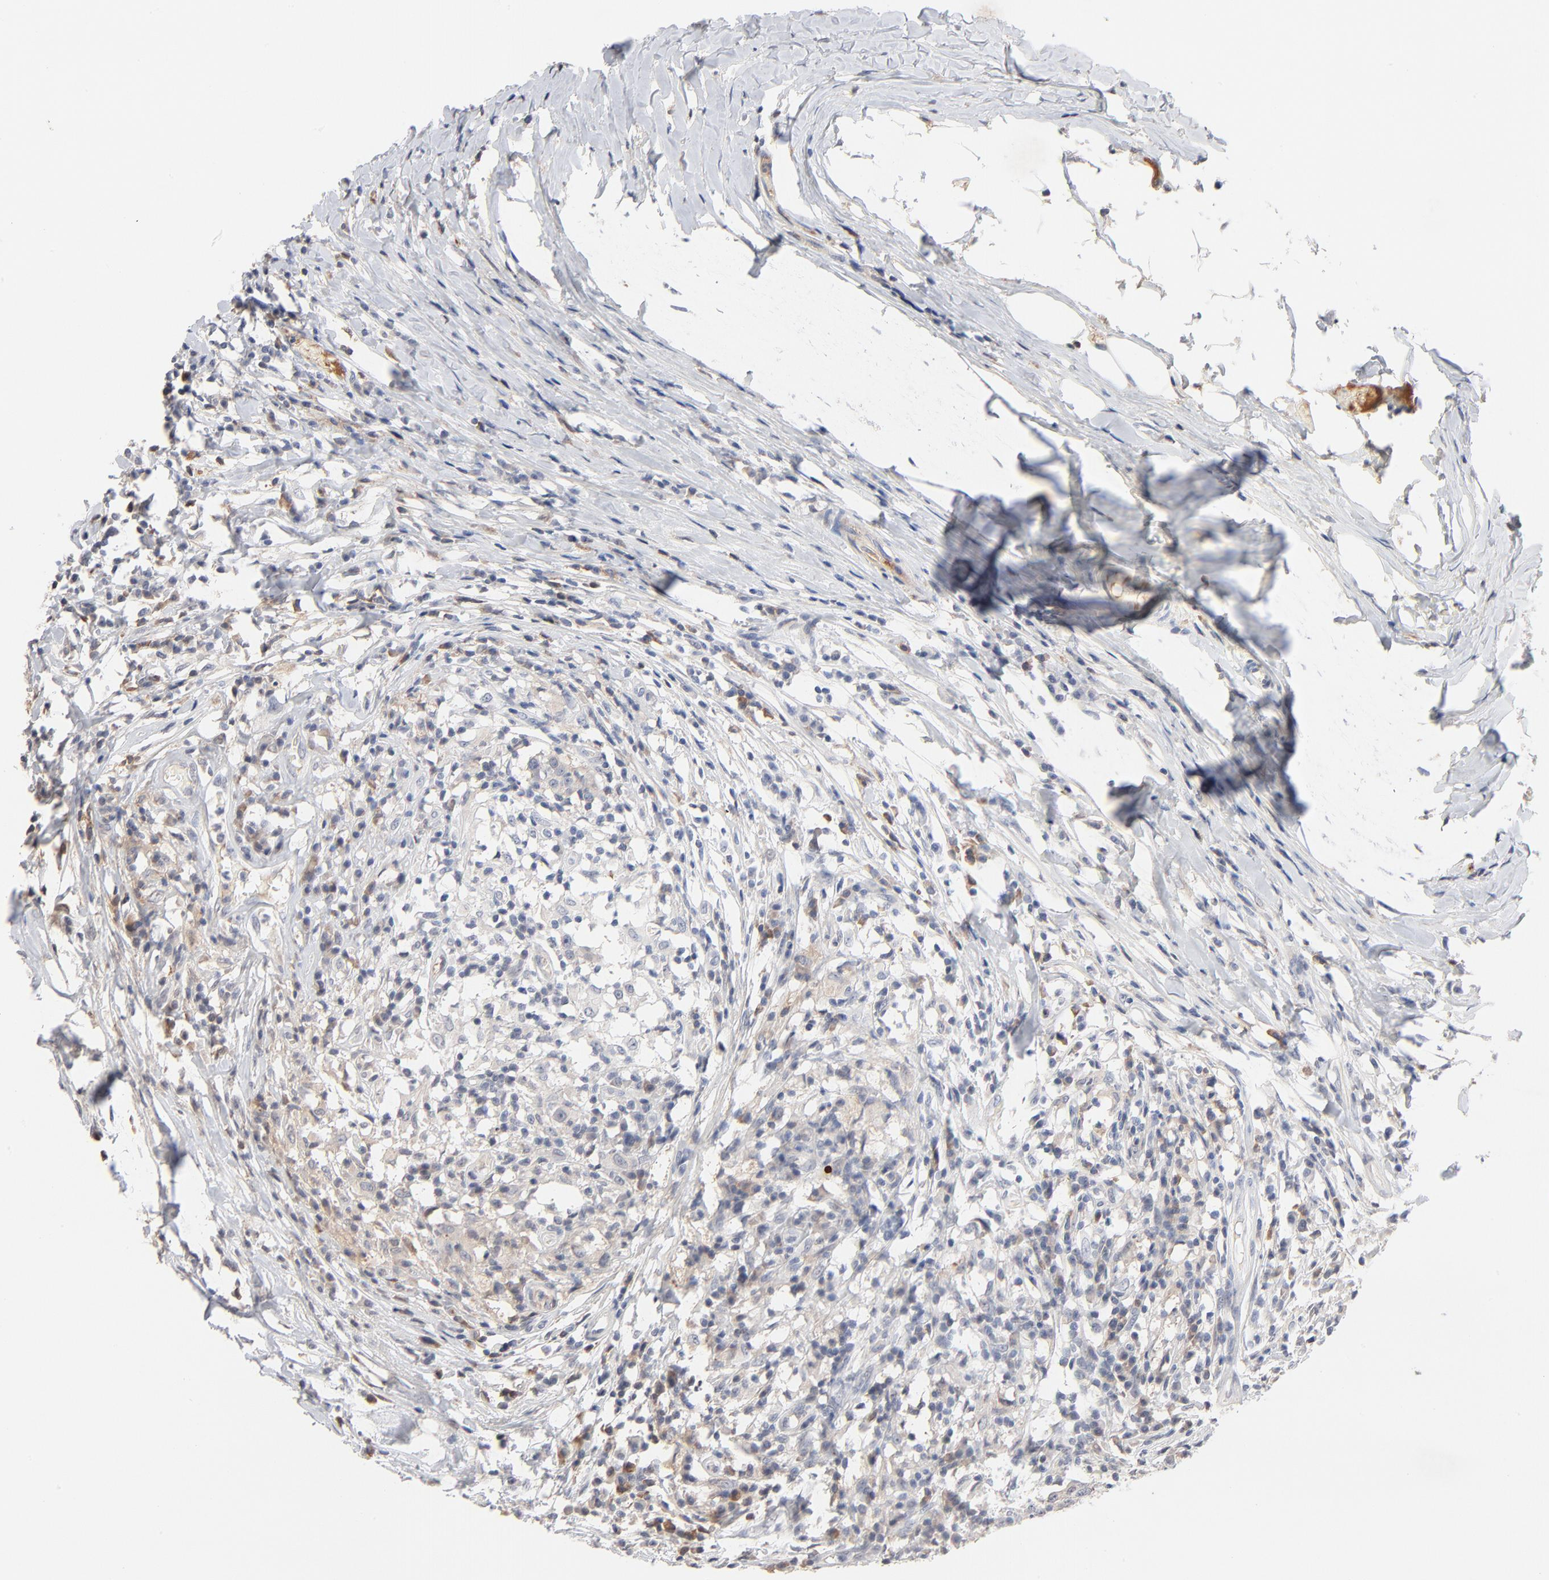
{"staining": {"intensity": "weak", "quantity": "<25%", "location": "cytoplasmic/membranous"}, "tissue": "head and neck cancer", "cell_type": "Tumor cells", "image_type": "cancer", "snomed": [{"axis": "morphology", "description": "Adenocarcinoma, NOS"}, {"axis": "topography", "description": "Salivary gland"}, {"axis": "topography", "description": "Head-Neck"}], "caption": "Immunohistochemistry (IHC) of human head and neck cancer shows no positivity in tumor cells.", "gene": "SERPINA4", "patient": {"sex": "female", "age": 65}}